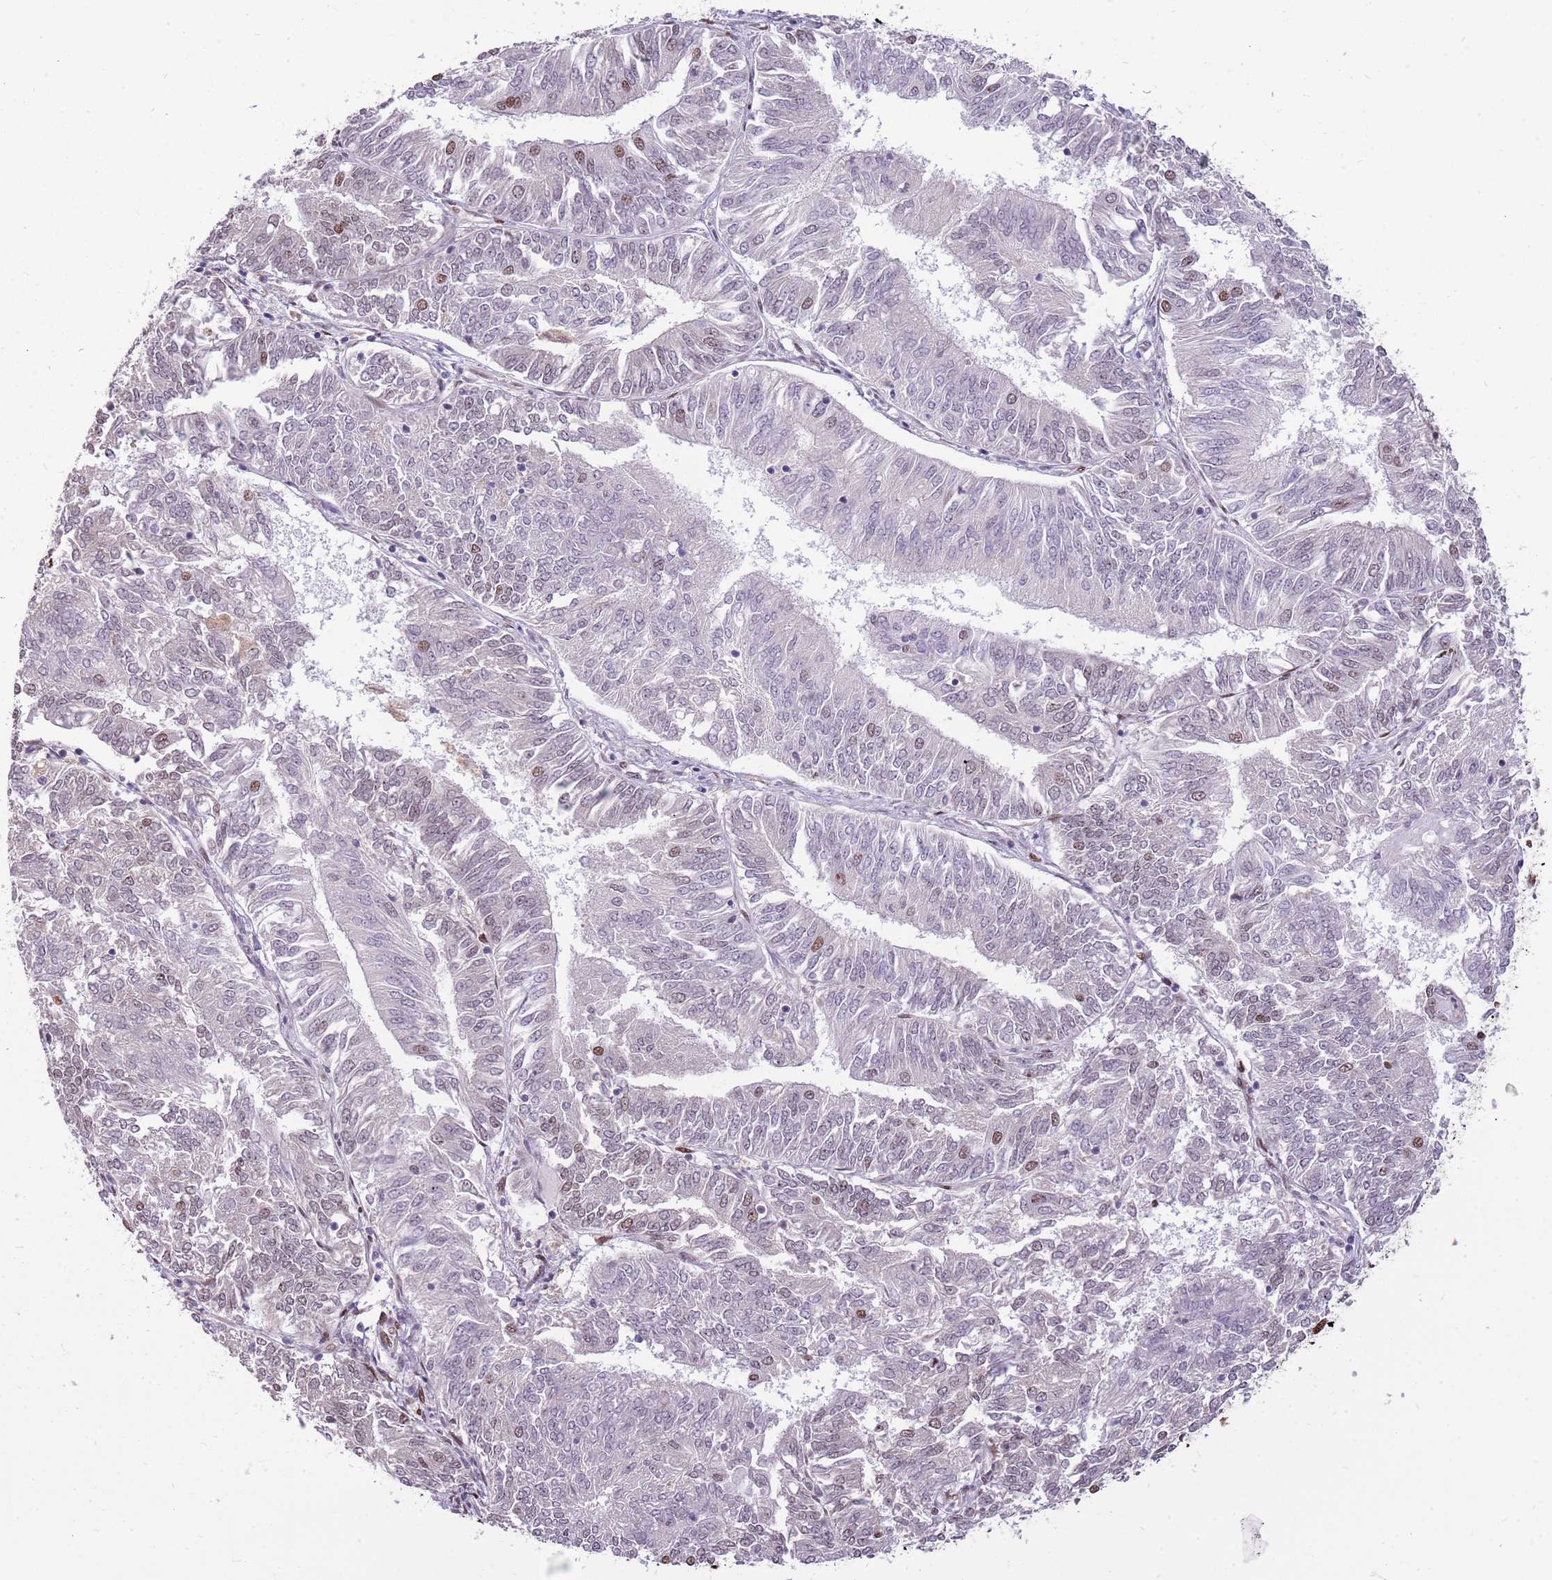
{"staining": {"intensity": "weak", "quantity": "<25%", "location": "nuclear"}, "tissue": "endometrial cancer", "cell_type": "Tumor cells", "image_type": "cancer", "snomed": [{"axis": "morphology", "description": "Adenocarcinoma, NOS"}, {"axis": "topography", "description": "Endometrium"}], "caption": "The image demonstrates no staining of tumor cells in endometrial cancer (adenocarcinoma).", "gene": "WASHC4", "patient": {"sex": "female", "age": 58}}